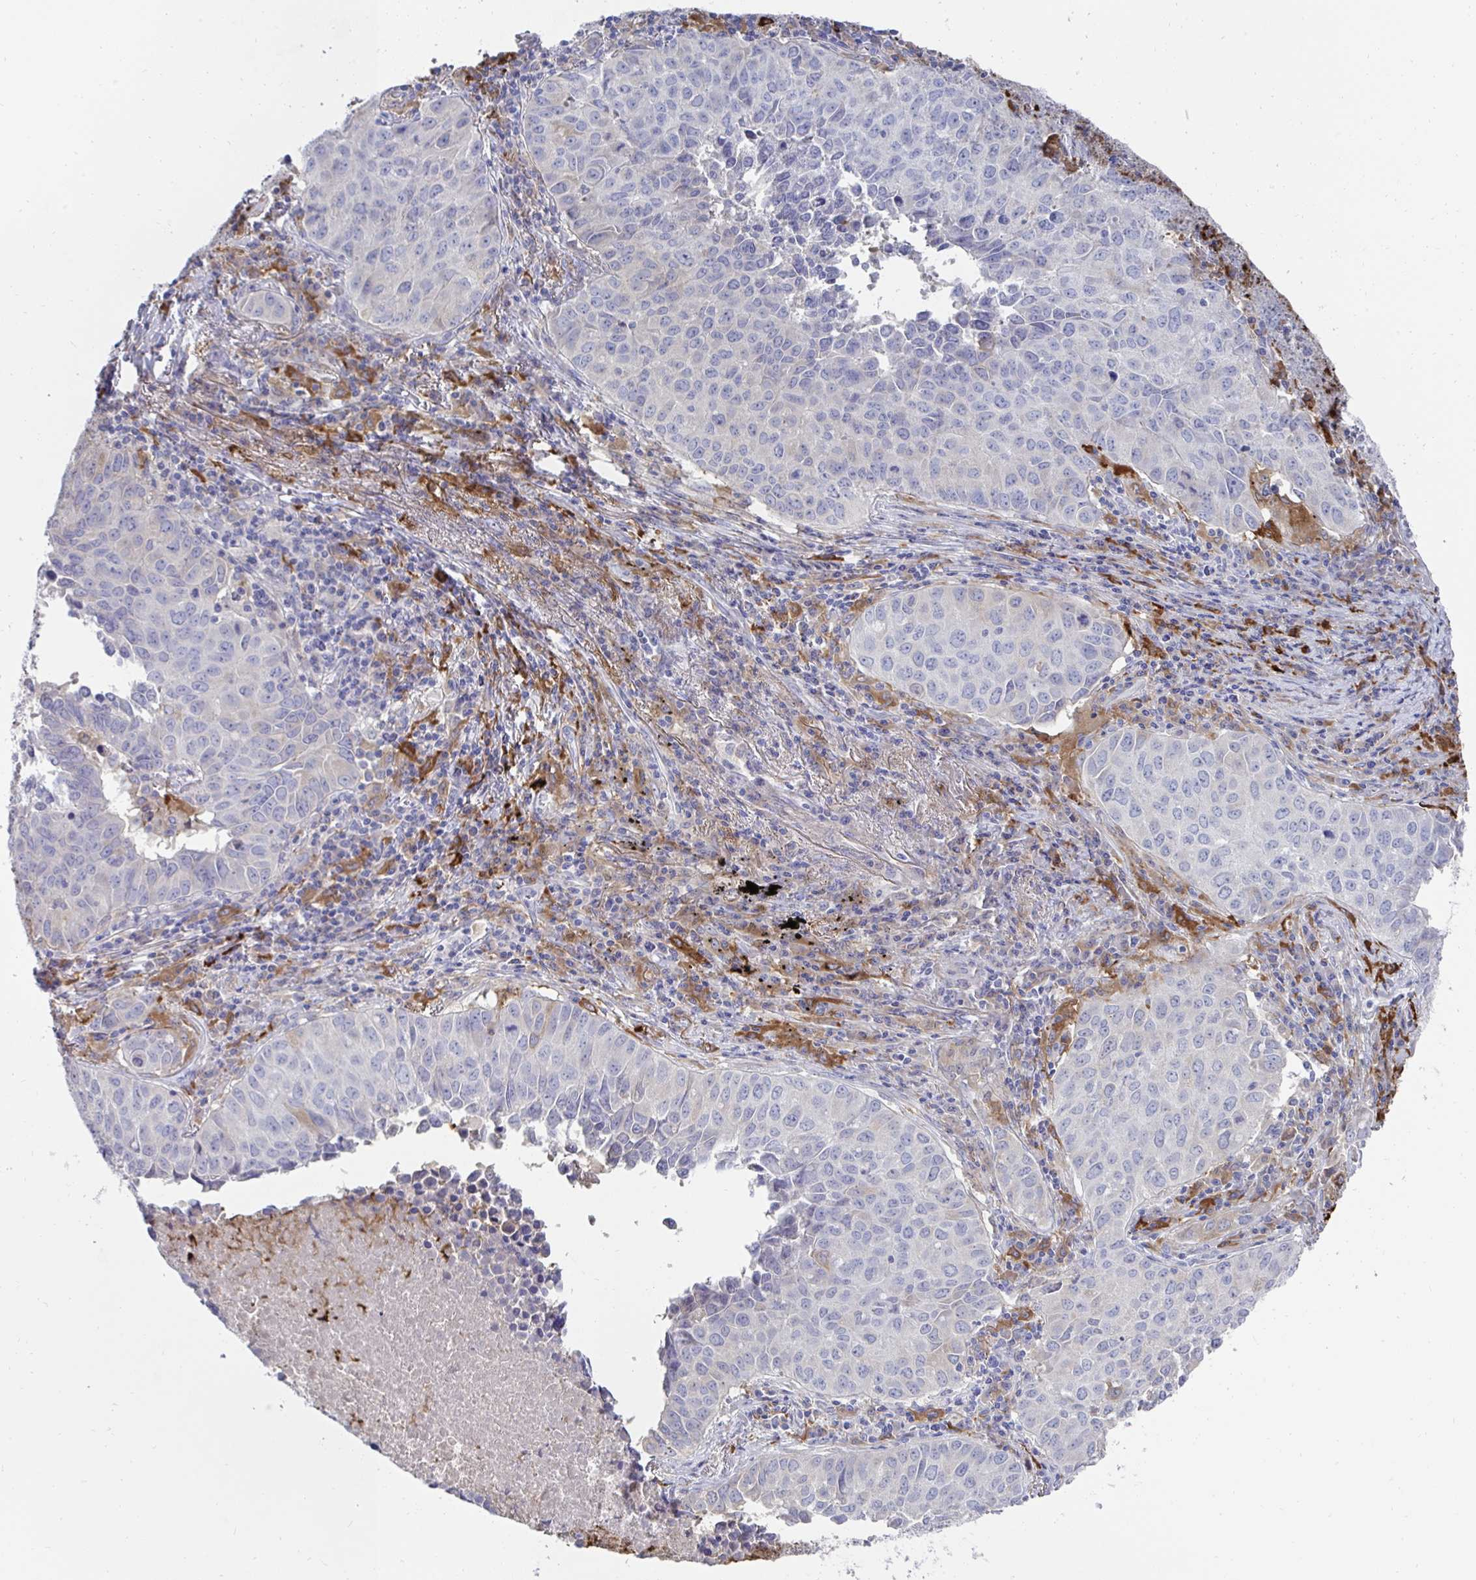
{"staining": {"intensity": "negative", "quantity": "none", "location": "none"}, "tissue": "lung cancer", "cell_type": "Tumor cells", "image_type": "cancer", "snomed": [{"axis": "morphology", "description": "Adenocarcinoma, NOS"}, {"axis": "topography", "description": "Lung"}], "caption": "Immunohistochemical staining of lung cancer demonstrates no significant expression in tumor cells.", "gene": "FBXL13", "patient": {"sex": "female", "age": 50}}